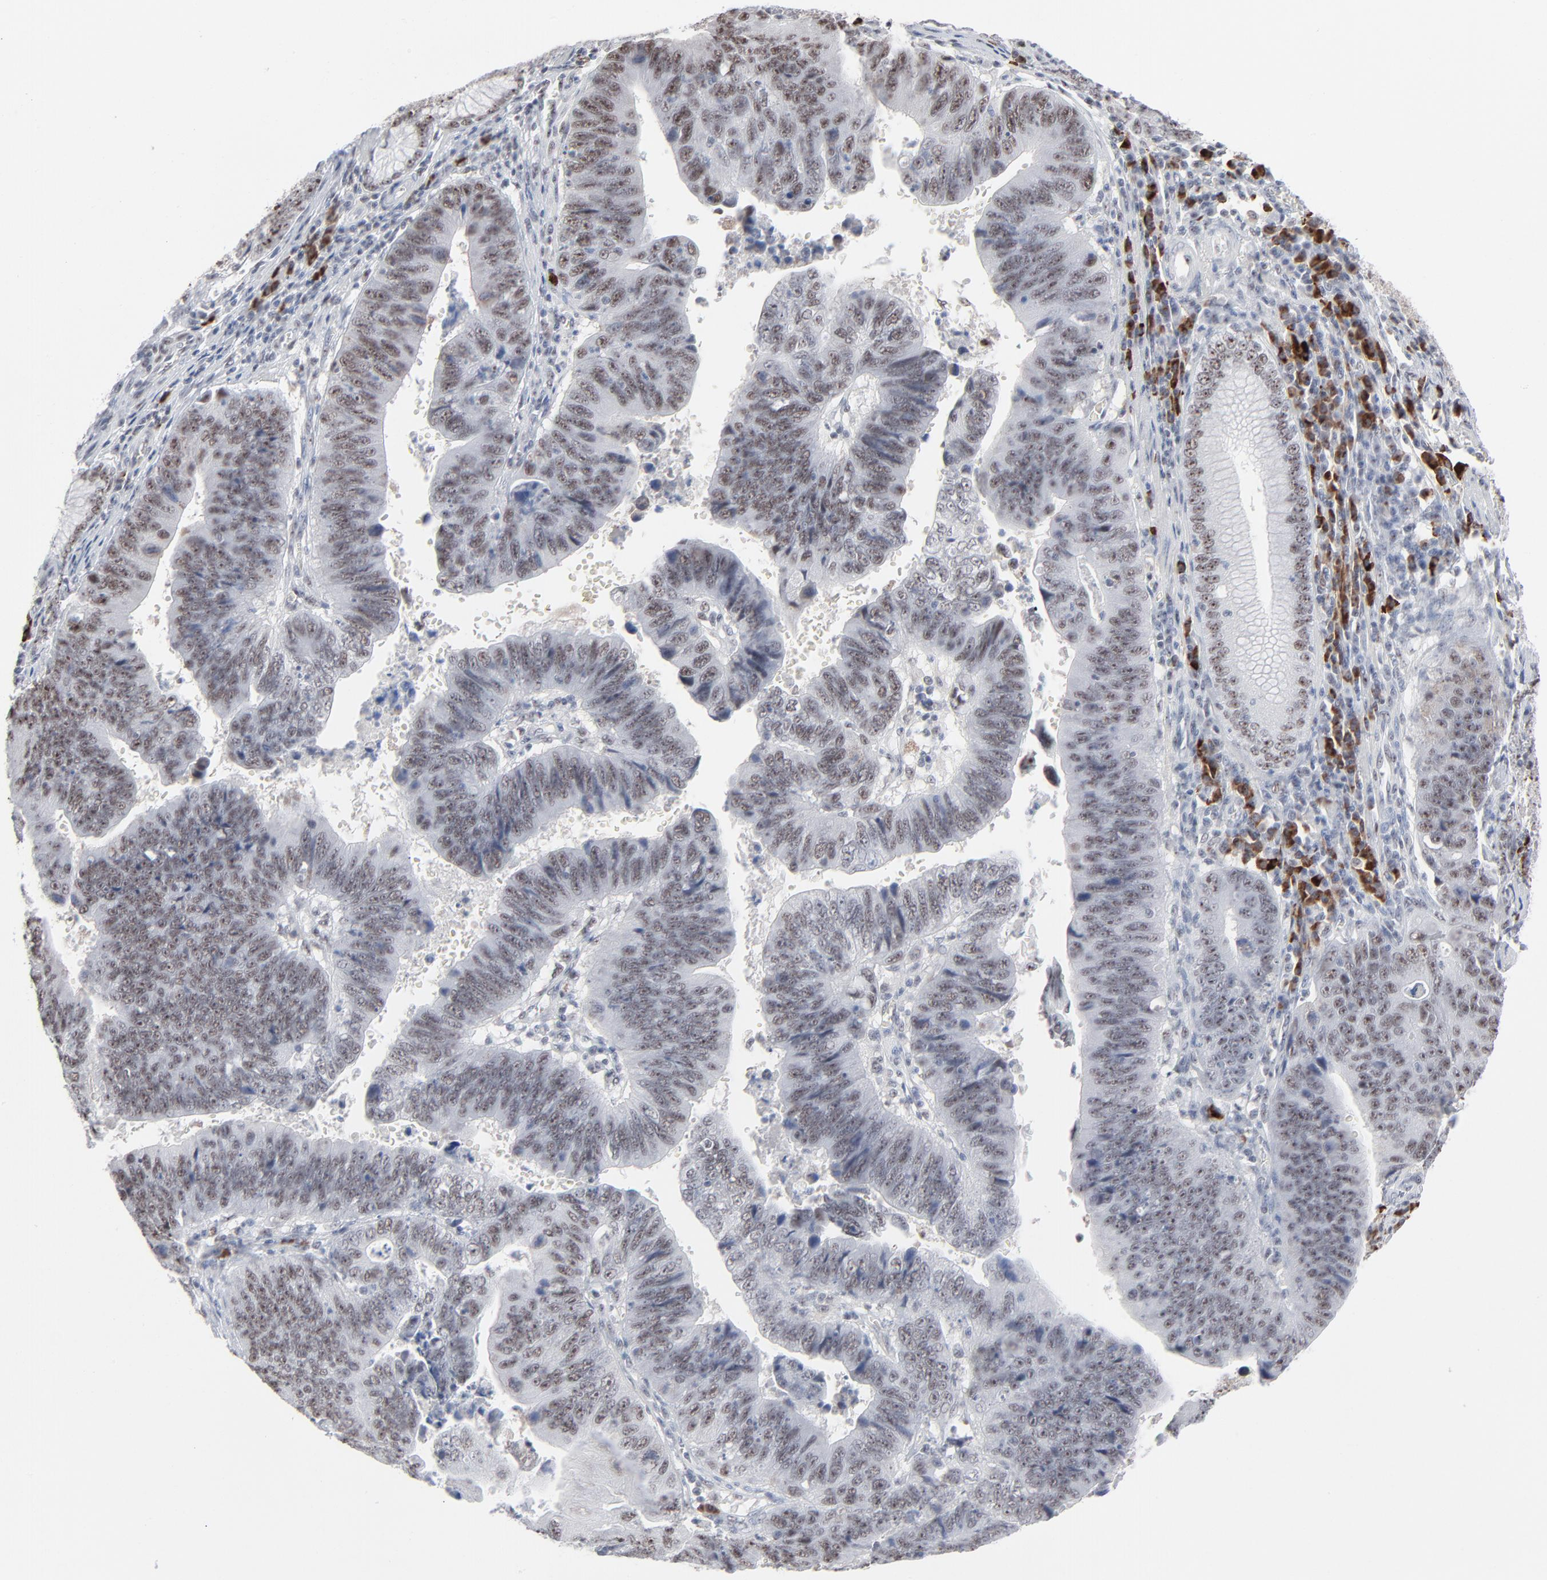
{"staining": {"intensity": "weak", "quantity": ">75%", "location": "nuclear"}, "tissue": "stomach cancer", "cell_type": "Tumor cells", "image_type": "cancer", "snomed": [{"axis": "morphology", "description": "Adenocarcinoma, NOS"}, {"axis": "topography", "description": "Stomach"}], "caption": "Adenocarcinoma (stomach) stained with DAB IHC exhibits low levels of weak nuclear expression in approximately >75% of tumor cells. The staining was performed using DAB to visualize the protein expression in brown, while the nuclei were stained in blue with hematoxylin (Magnification: 20x).", "gene": "MPHOSPH6", "patient": {"sex": "male", "age": 59}}